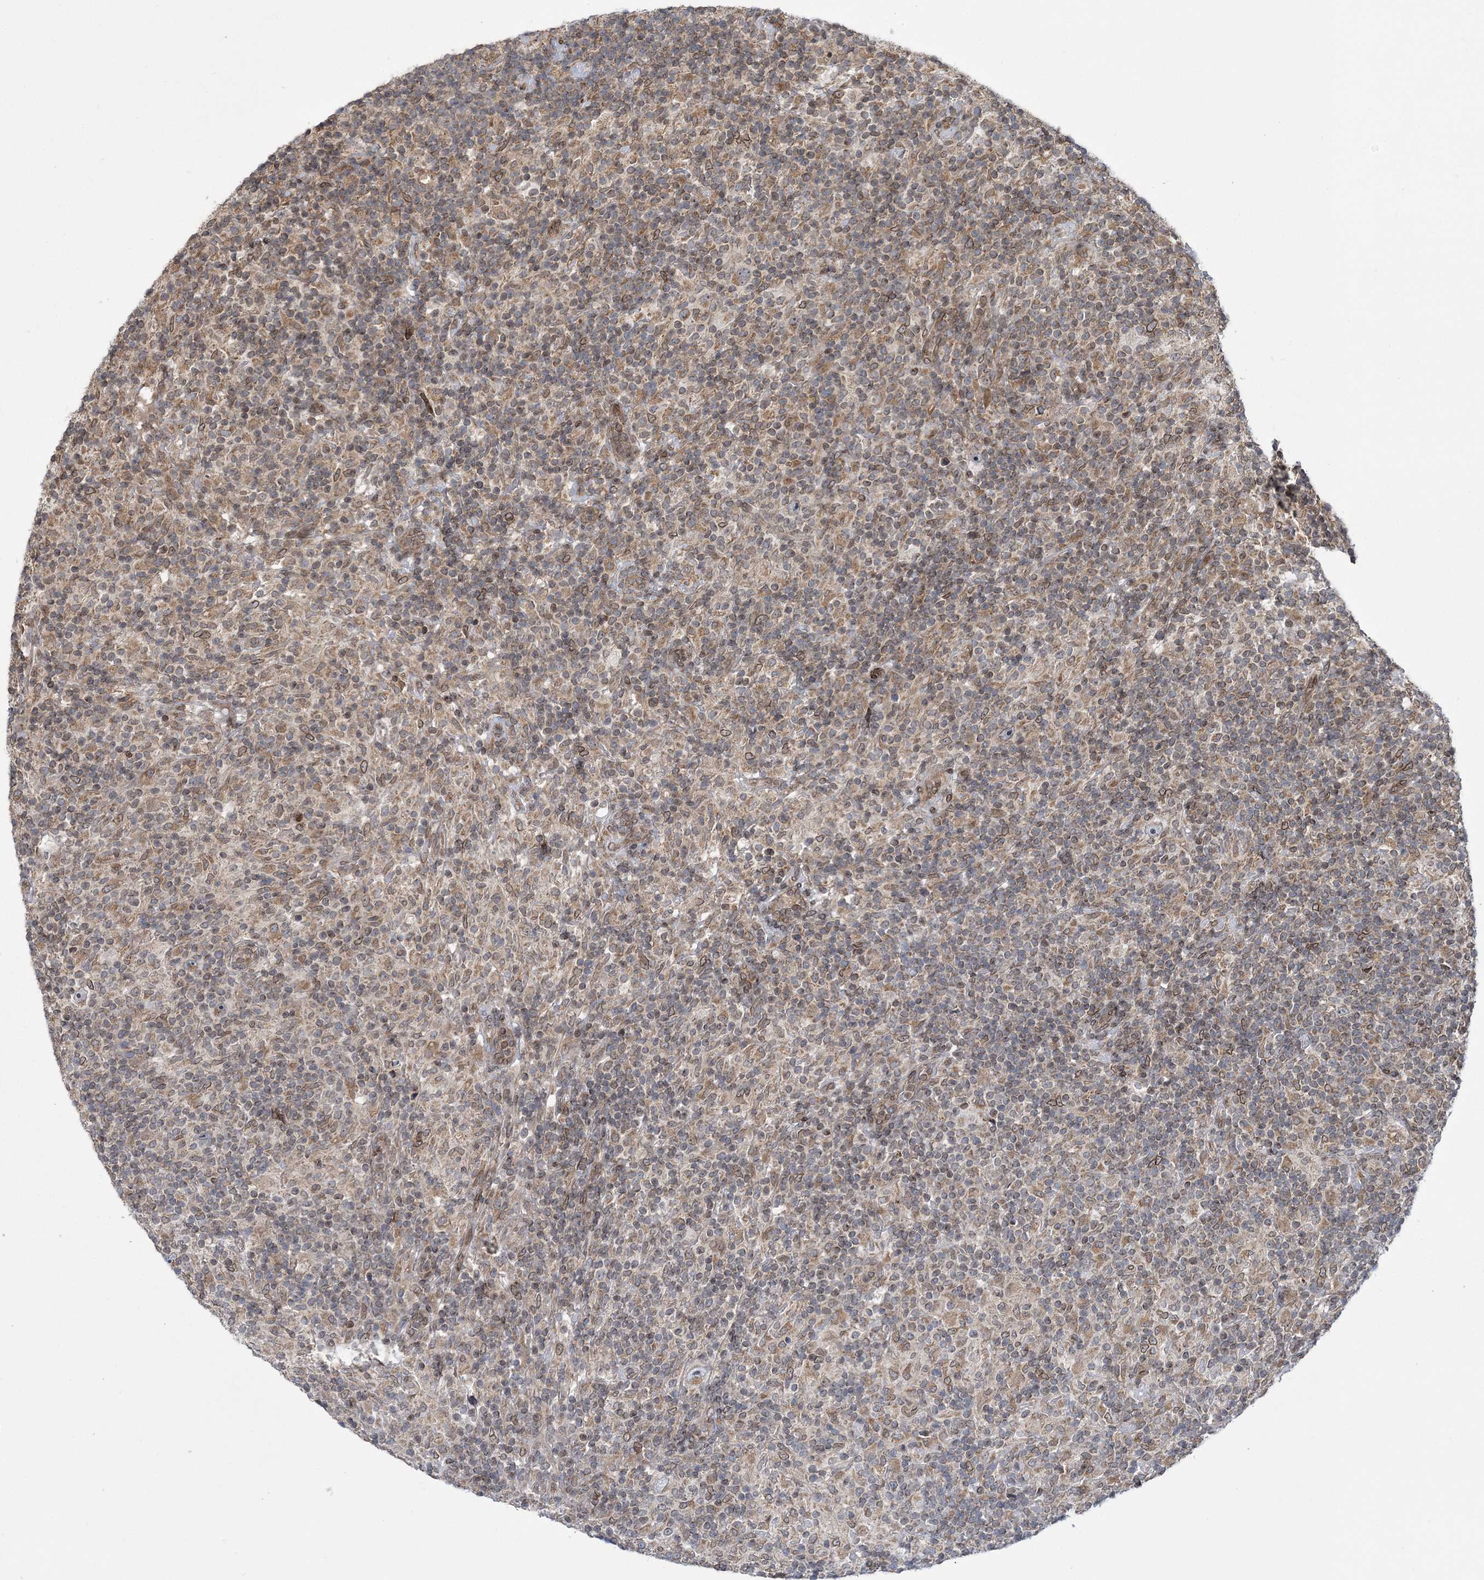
{"staining": {"intensity": "weak", "quantity": ">75%", "location": "cytoplasmic/membranous,nuclear"}, "tissue": "lymphoma", "cell_type": "Tumor cells", "image_type": "cancer", "snomed": [{"axis": "morphology", "description": "Hodgkin's disease, NOS"}, {"axis": "topography", "description": "Lymph node"}], "caption": "An image showing weak cytoplasmic/membranous and nuclear staining in about >75% of tumor cells in lymphoma, as visualized by brown immunohistochemical staining.", "gene": "DNAJC27", "patient": {"sex": "male", "age": 70}}